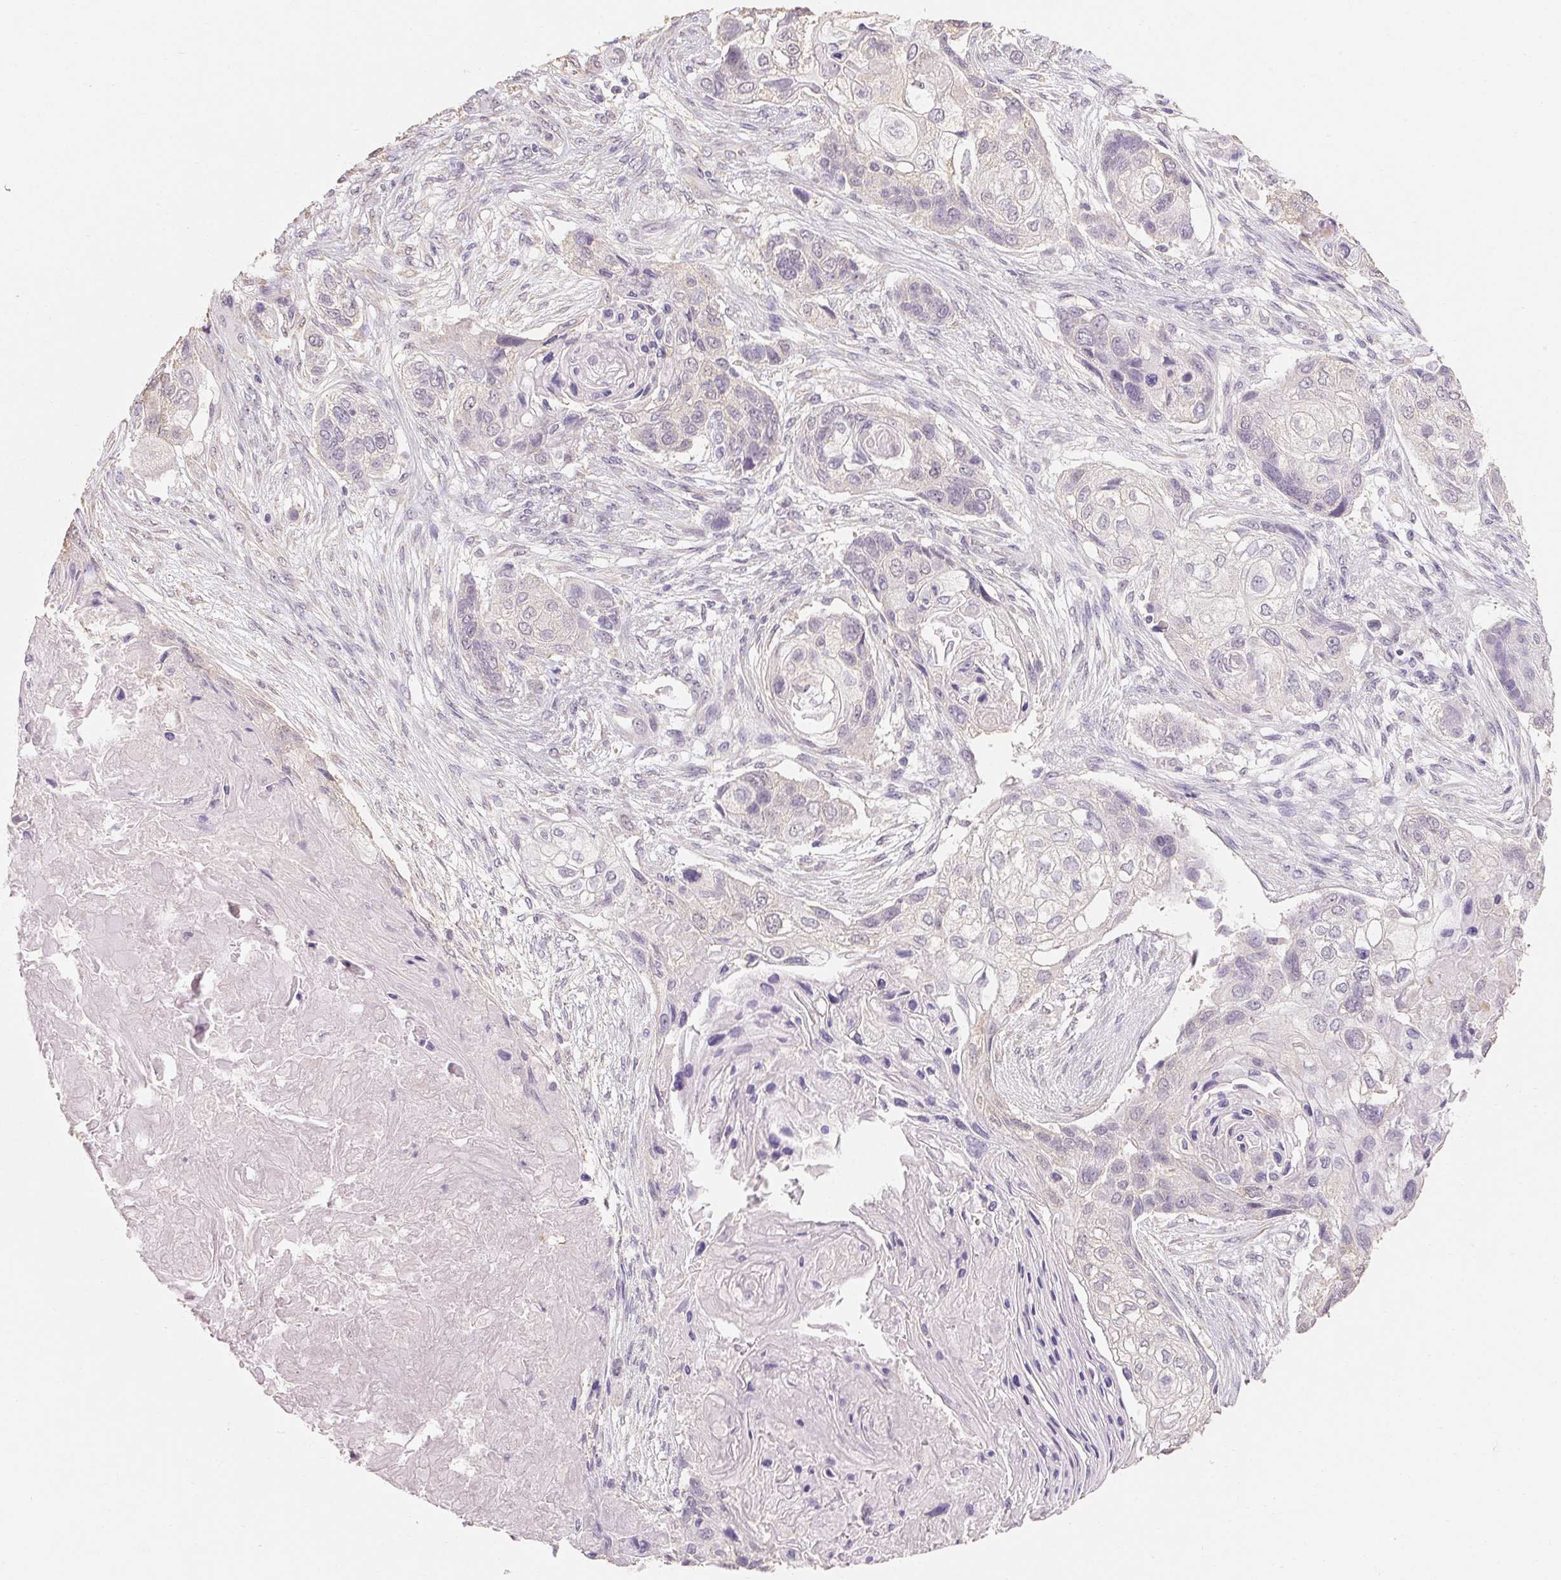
{"staining": {"intensity": "negative", "quantity": "none", "location": "none"}, "tissue": "lung cancer", "cell_type": "Tumor cells", "image_type": "cancer", "snomed": [{"axis": "morphology", "description": "Squamous cell carcinoma, NOS"}, {"axis": "topography", "description": "Lung"}], "caption": "There is no significant positivity in tumor cells of squamous cell carcinoma (lung).", "gene": "MAP7D2", "patient": {"sex": "male", "age": 69}}